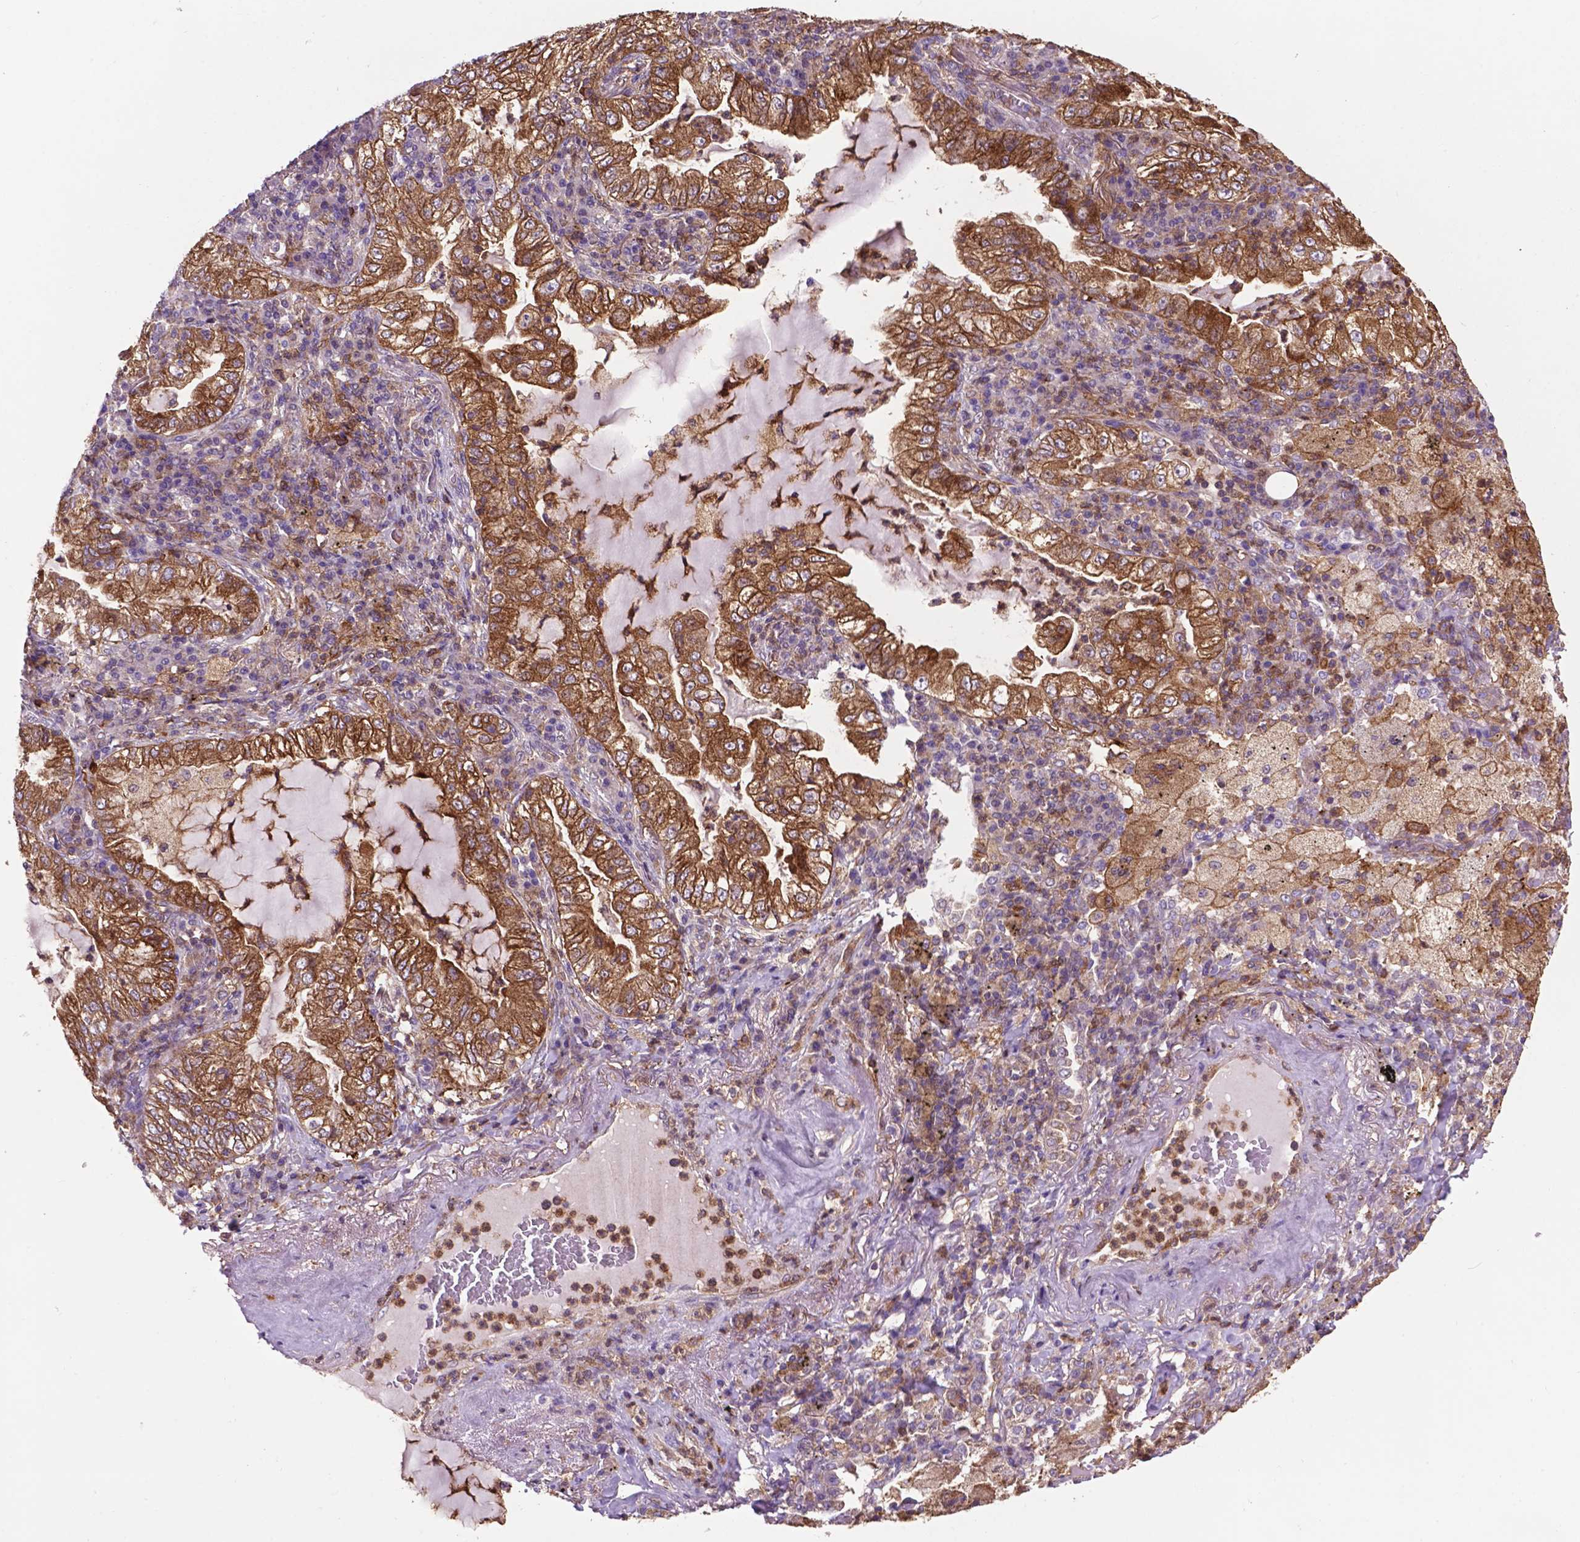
{"staining": {"intensity": "strong", "quantity": ">75%", "location": "cytoplasmic/membranous"}, "tissue": "lung cancer", "cell_type": "Tumor cells", "image_type": "cancer", "snomed": [{"axis": "morphology", "description": "Adenocarcinoma, NOS"}, {"axis": "topography", "description": "Lung"}], "caption": "The photomicrograph reveals a brown stain indicating the presence of a protein in the cytoplasmic/membranous of tumor cells in adenocarcinoma (lung).", "gene": "SMAD3", "patient": {"sex": "female", "age": 73}}